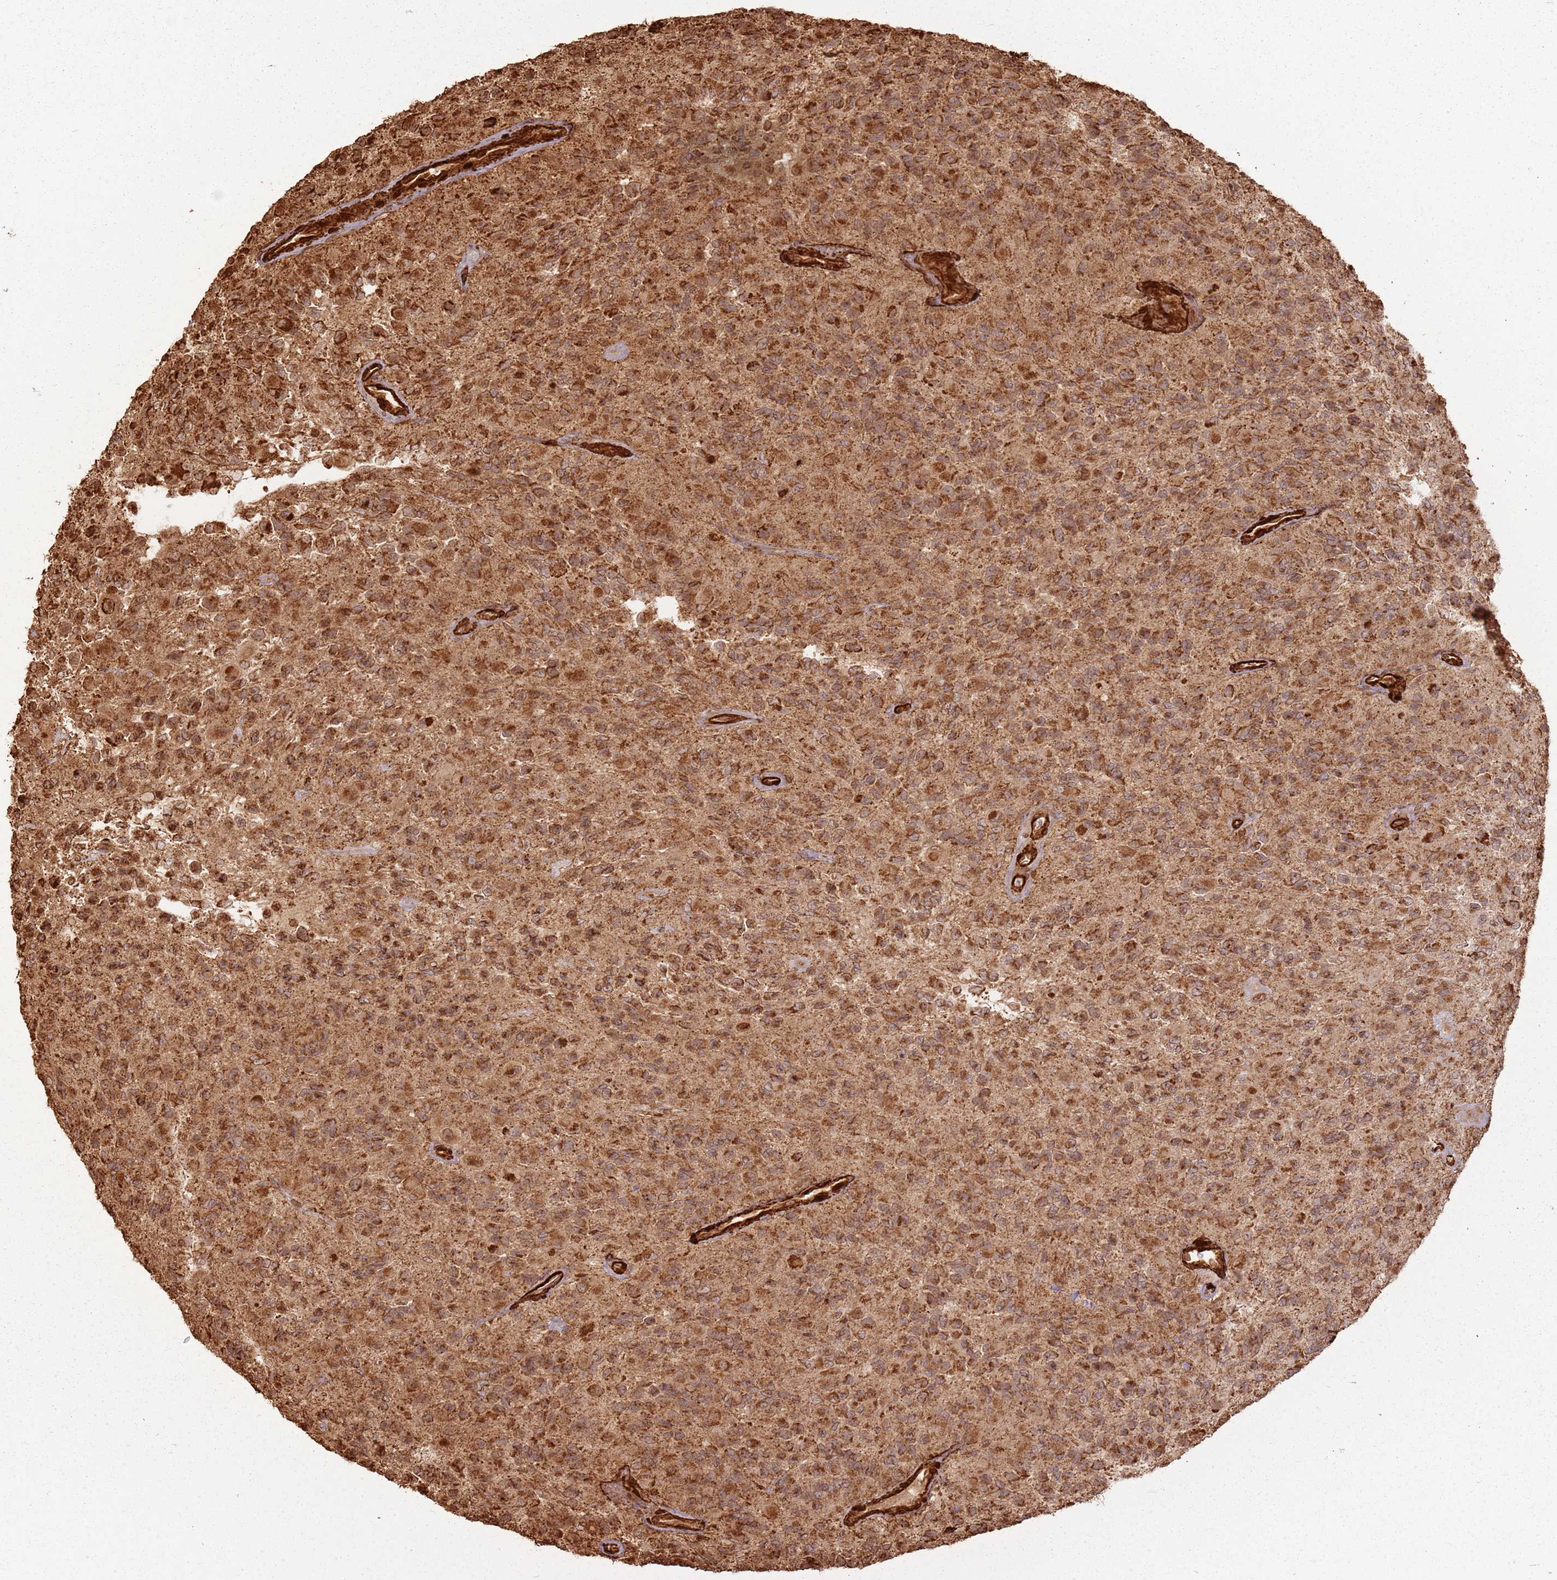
{"staining": {"intensity": "moderate", "quantity": ">75%", "location": "cytoplasmic/membranous"}, "tissue": "glioma", "cell_type": "Tumor cells", "image_type": "cancer", "snomed": [{"axis": "morphology", "description": "Glioma, malignant, High grade"}, {"axis": "topography", "description": "Brain"}], "caption": "Immunohistochemical staining of glioma demonstrates medium levels of moderate cytoplasmic/membranous protein positivity in approximately >75% of tumor cells.", "gene": "DDX59", "patient": {"sex": "male", "age": 77}}